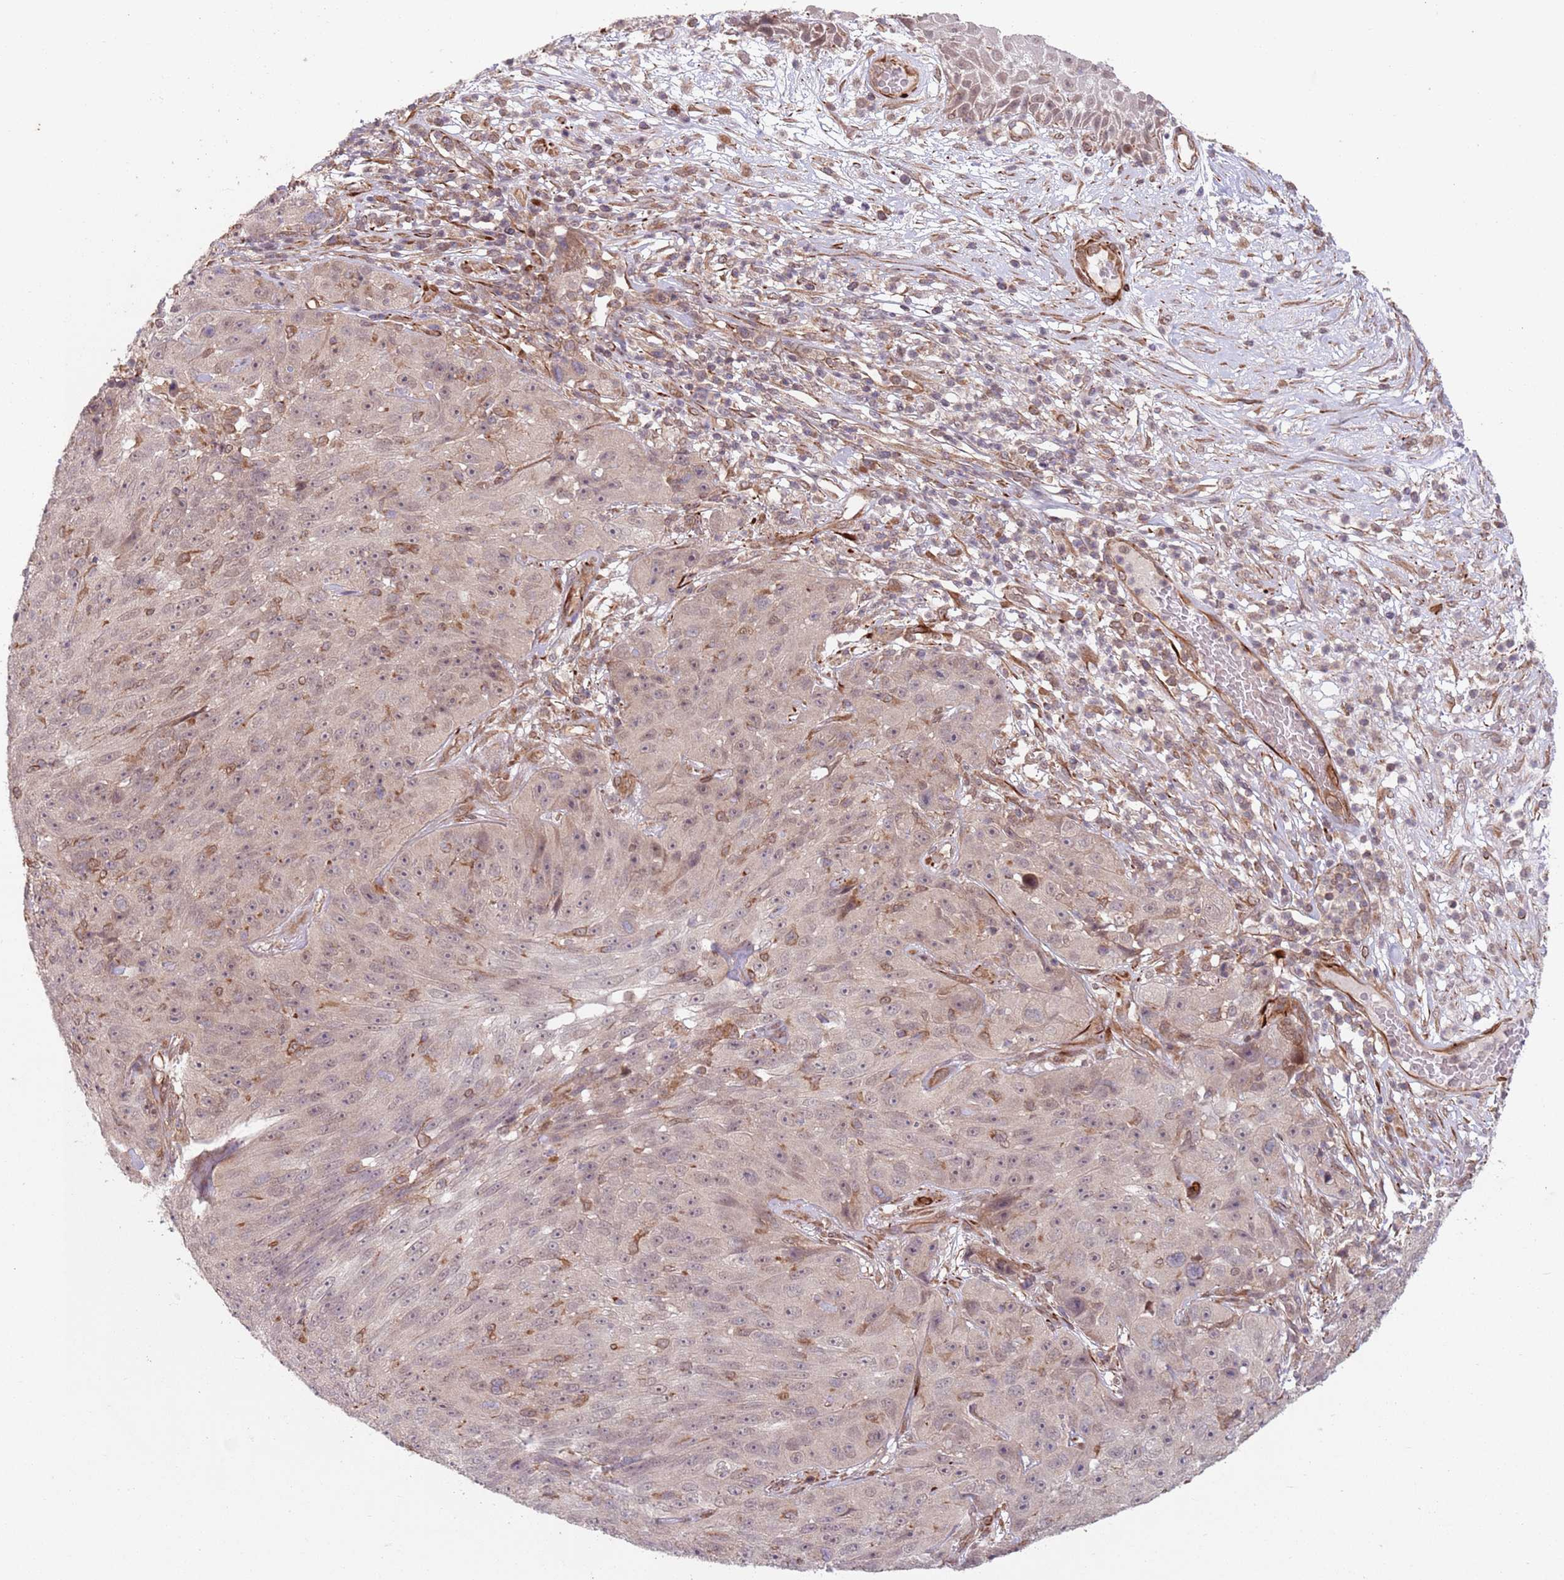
{"staining": {"intensity": "weak", "quantity": ">75%", "location": "cytoplasmic/membranous,nuclear"}, "tissue": "skin cancer", "cell_type": "Tumor cells", "image_type": "cancer", "snomed": [{"axis": "morphology", "description": "Squamous cell carcinoma, NOS"}, {"axis": "topography", "description": "Skin"}], "caption": "Immunohistochemistry of human squamous cell carcinoma (skin) reveals low levels of weak cytoplasmic/membranous and nuclear positivity in approximately >75% of tumor cells.", "gene": "CHD9", "patient": {"sex": "female", "age": 87}}